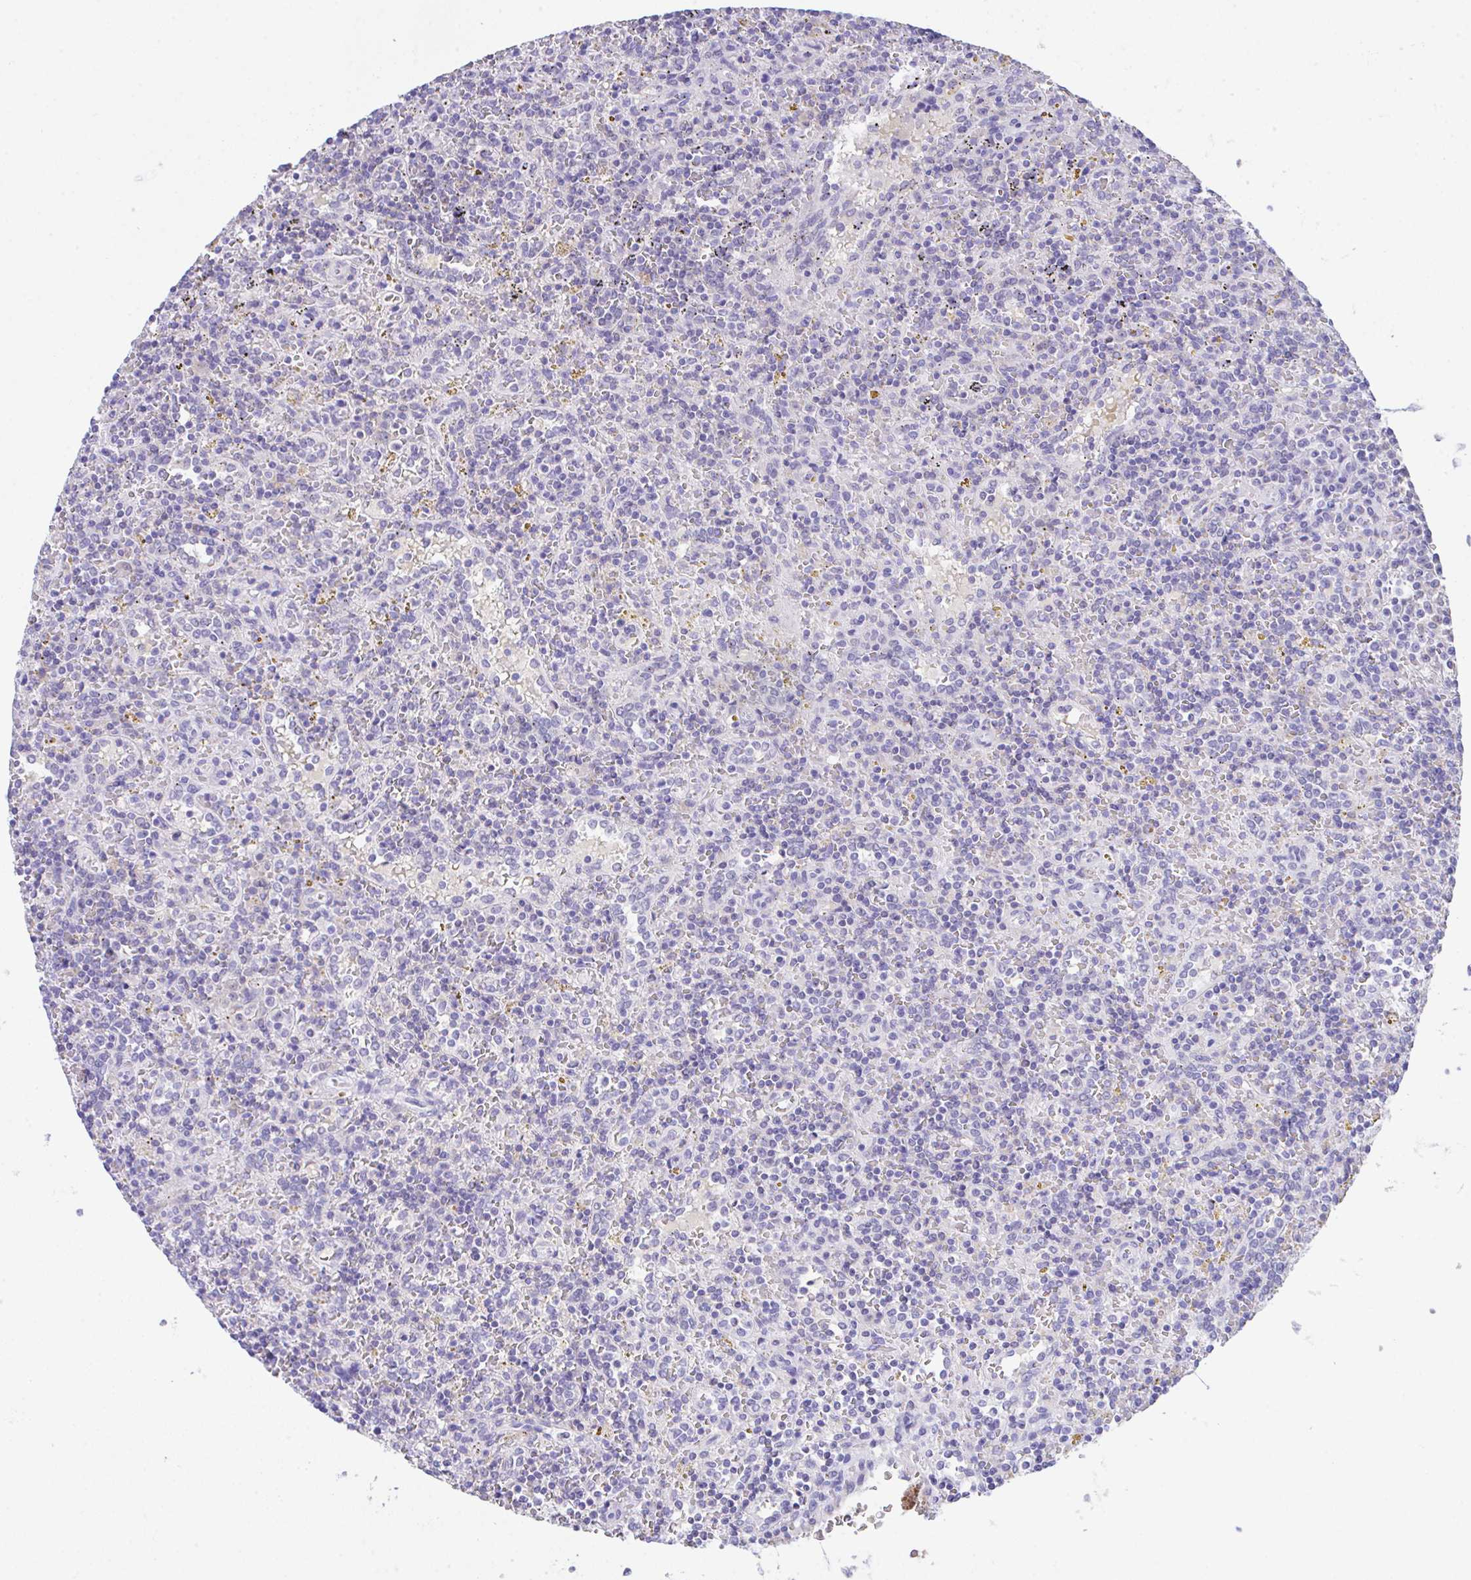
{"staining": {"intensity": "negative", "quantity": "none", "location": "none"}, "tissue": "lymphoma", "cell_type": "Tumor cells", "image_type": "cancer", "snomed": [{"axis": "morphology", "description": "Malignant lymphoma, non-Hodgkin's type, Low grade"}, {"axis": "topography", "description": "Spleen"}], "caption": "DAB (3,3'-diaminobenzidine) immunohistochemical staining of lymphoma reveals no significant positivity in tumor cells.", "gene": "HOXB4", "patient": {"sex": "male", "age": 67}}